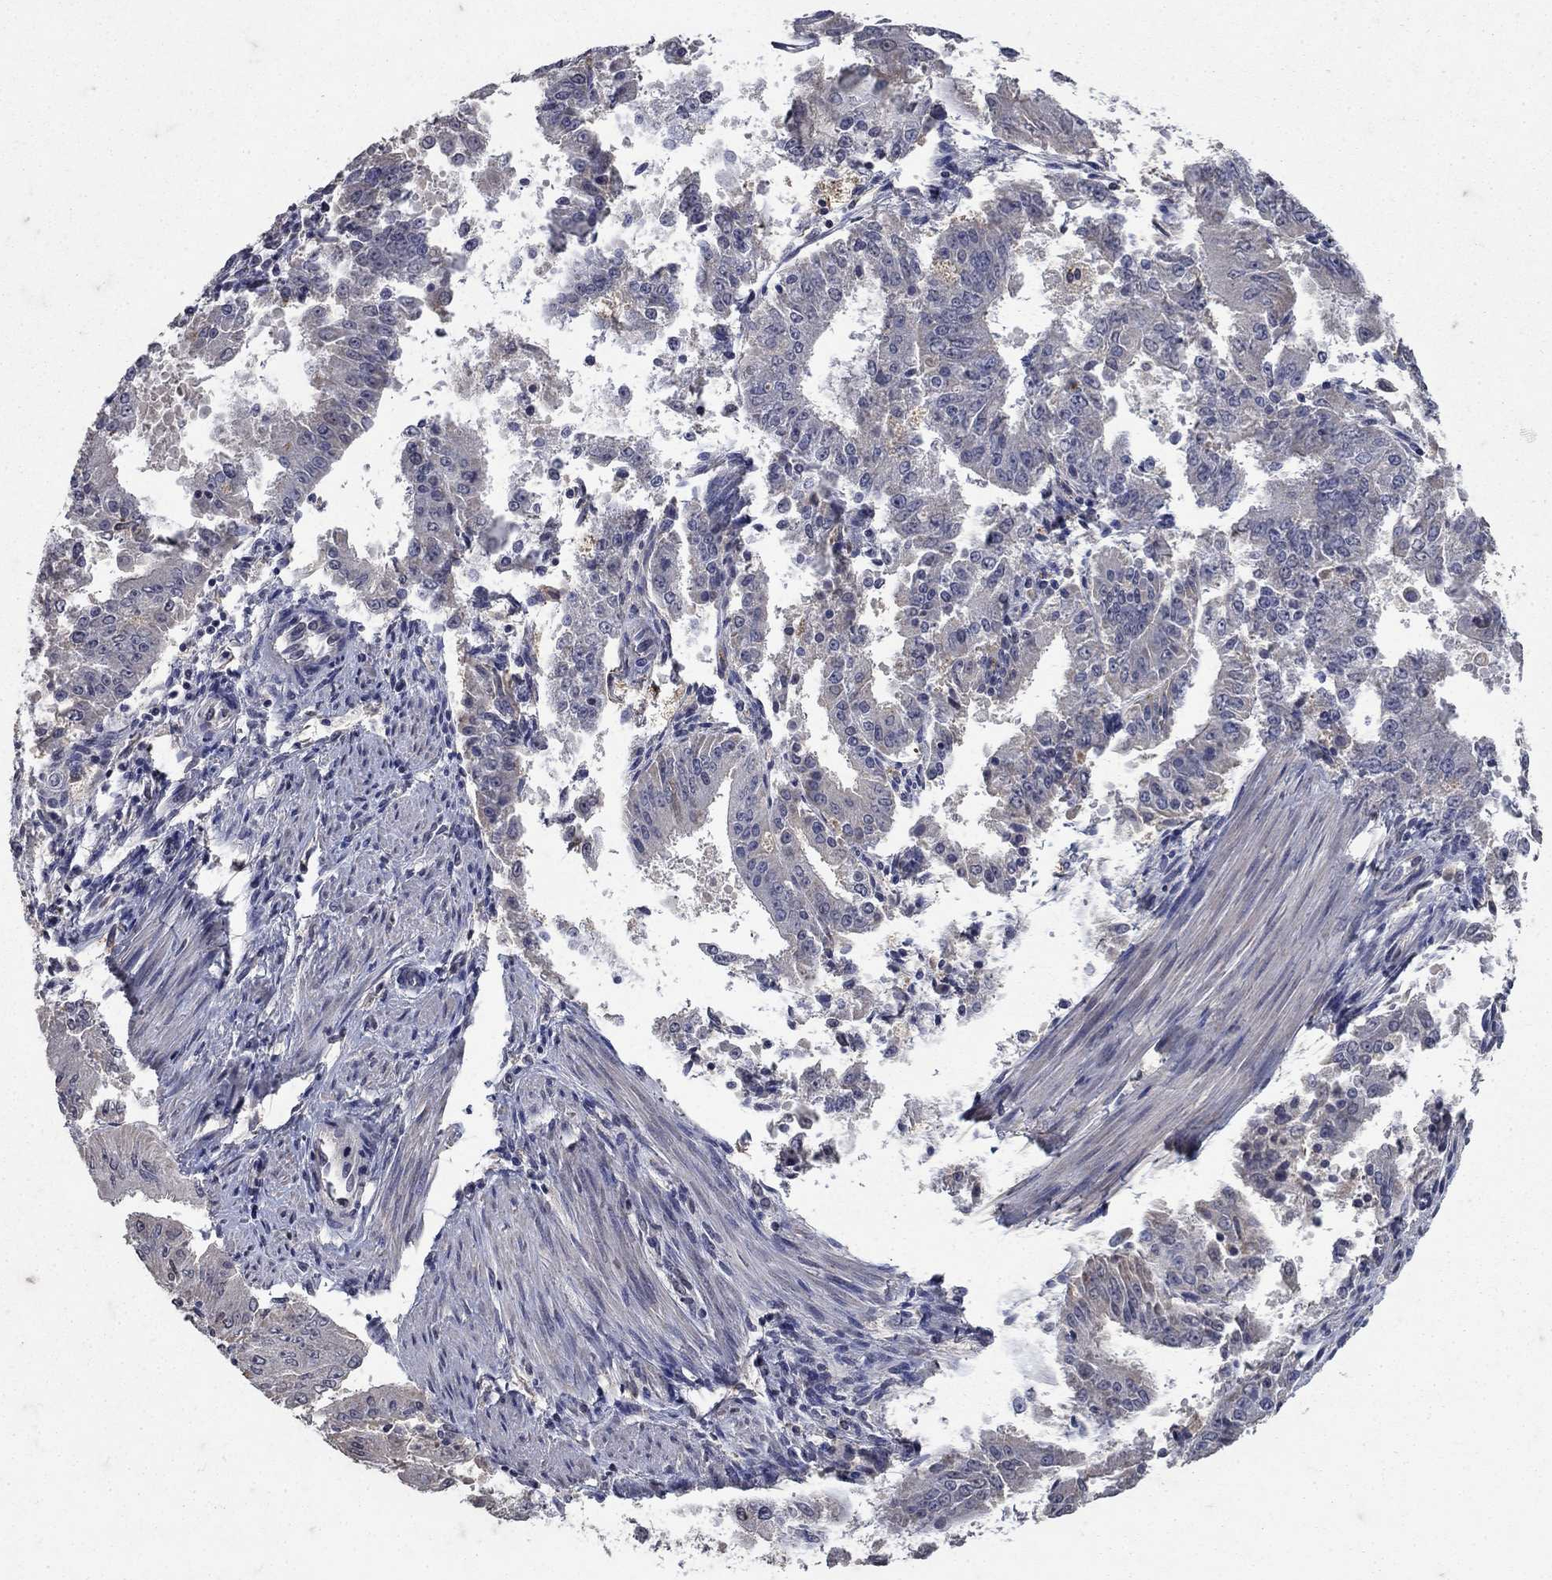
{"staining": {"intensity": "negative", "quantity": "none", "location": "none"}, "tissue": "ovarian cancer", "cell_type": "Tumor cells", "image_type": "cancer", "snomed": [{"axis": "morphology", "description": "Carcinoma, endometroid"}, {"axis": "topography", "description": "Ovary"}], "caption": "DAB (3,3'-diaminobenzidine) immunohistochemical staining of human endometroid carcinoma (ovarian) exhibits no significant positivity in tumor cells.", "gene": "NPC2", "patient": {"sex": "female", "age": 42}}